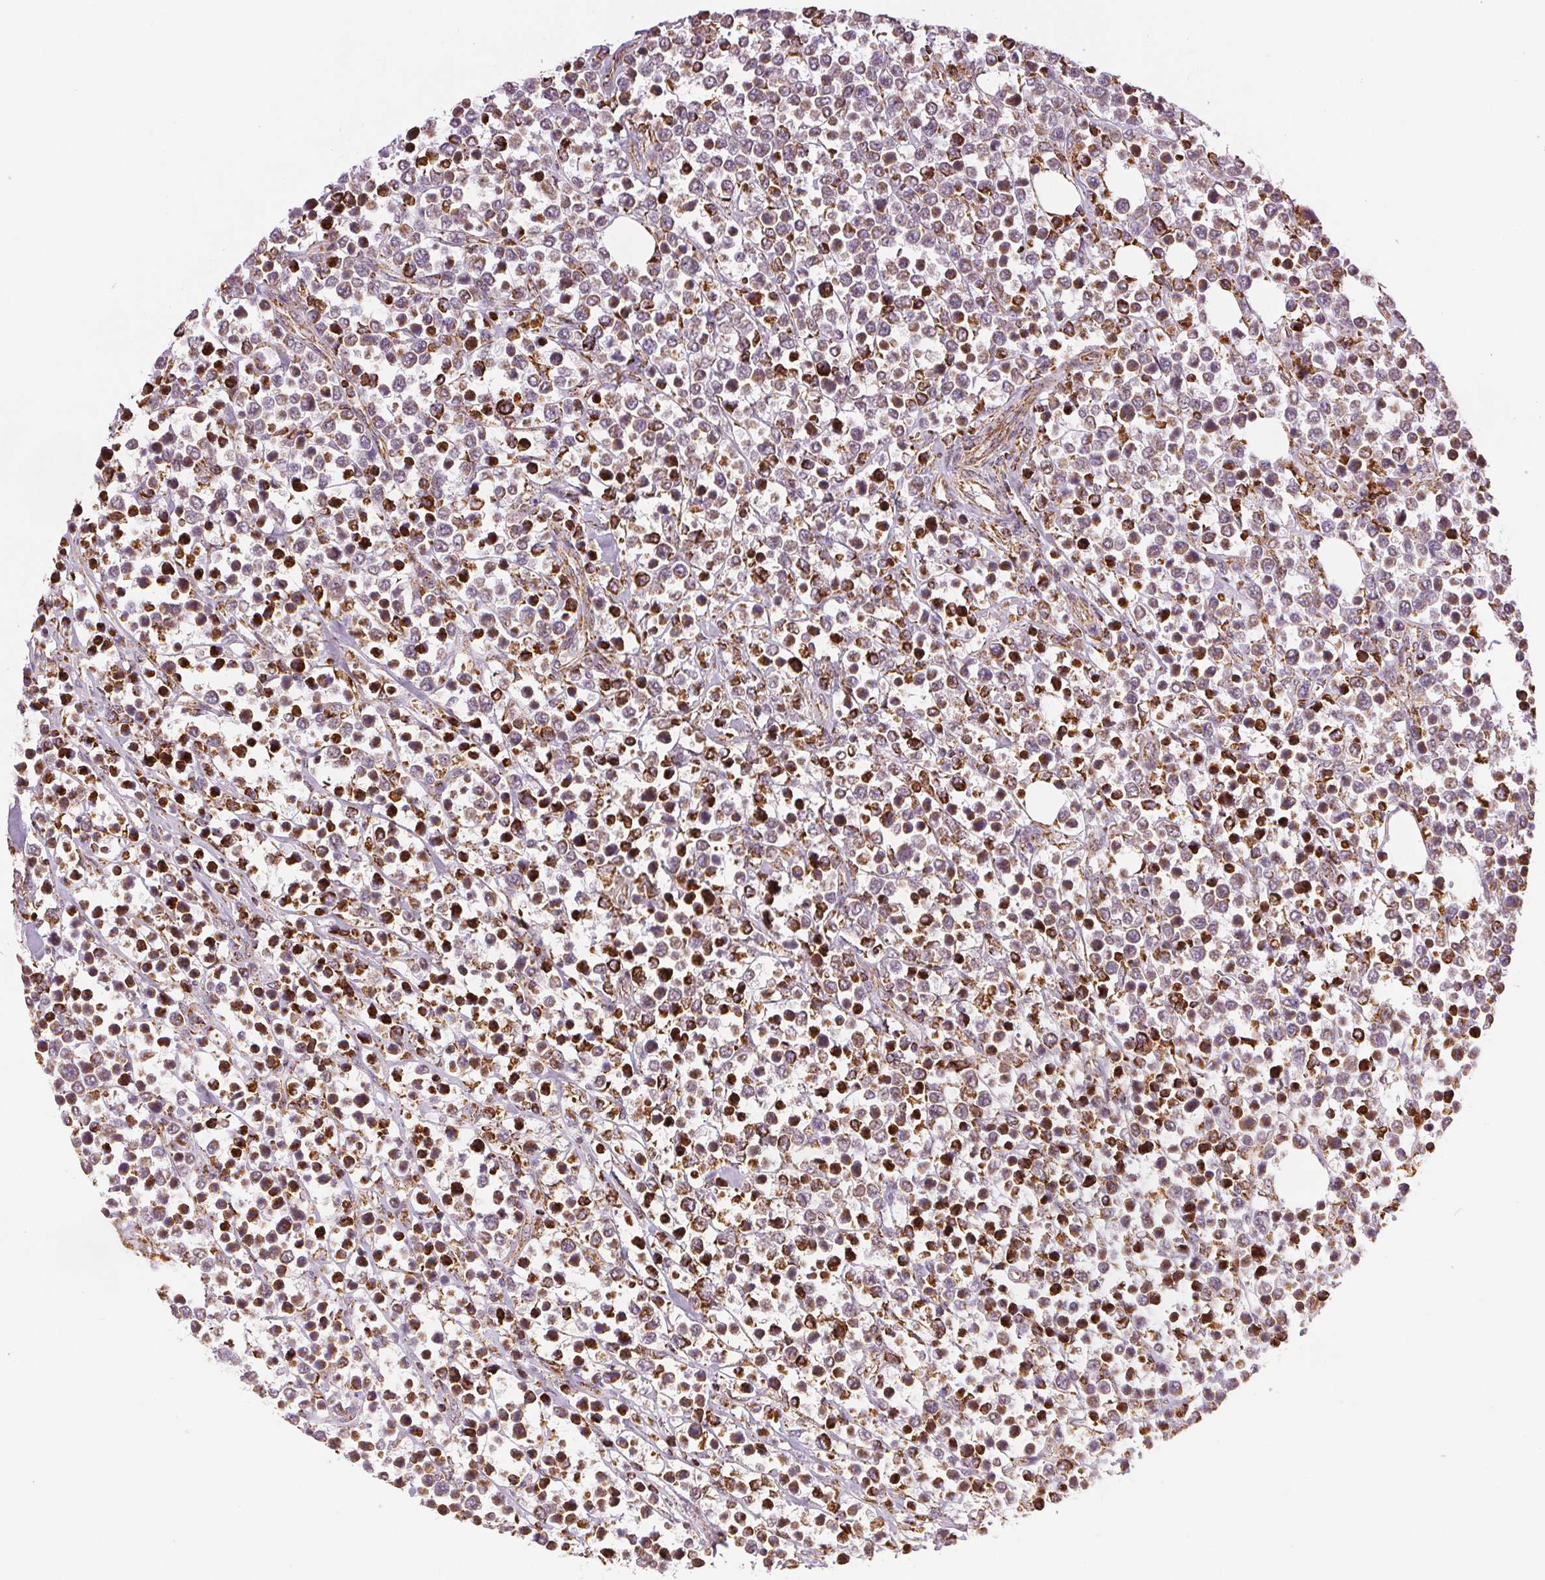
{"staining": {"intensity": "moderate", "quantity": "25%-75%", "location": "cytoplasmic/membranous,nuclear"}, "tissue": "lymphoma", "cell_type": "Tumor cells", "image_type": "cancer", "snomed": [{"axis": "morphology", "description": "Malignant lymphoma, non-Hodgkin's type, High grade"}, {"axis": "topography", "description": "Soft tissue"}], "caption": "IHC (DAB (3,3'-diaminobenzidine)) staining of lymphoma shows moderate cytoplasmic/membranous and nuclear protein expression in about 25%-75% of tumor cells.", "gene": "SDHB", "patient": {"sex": "female", "age": 56}}